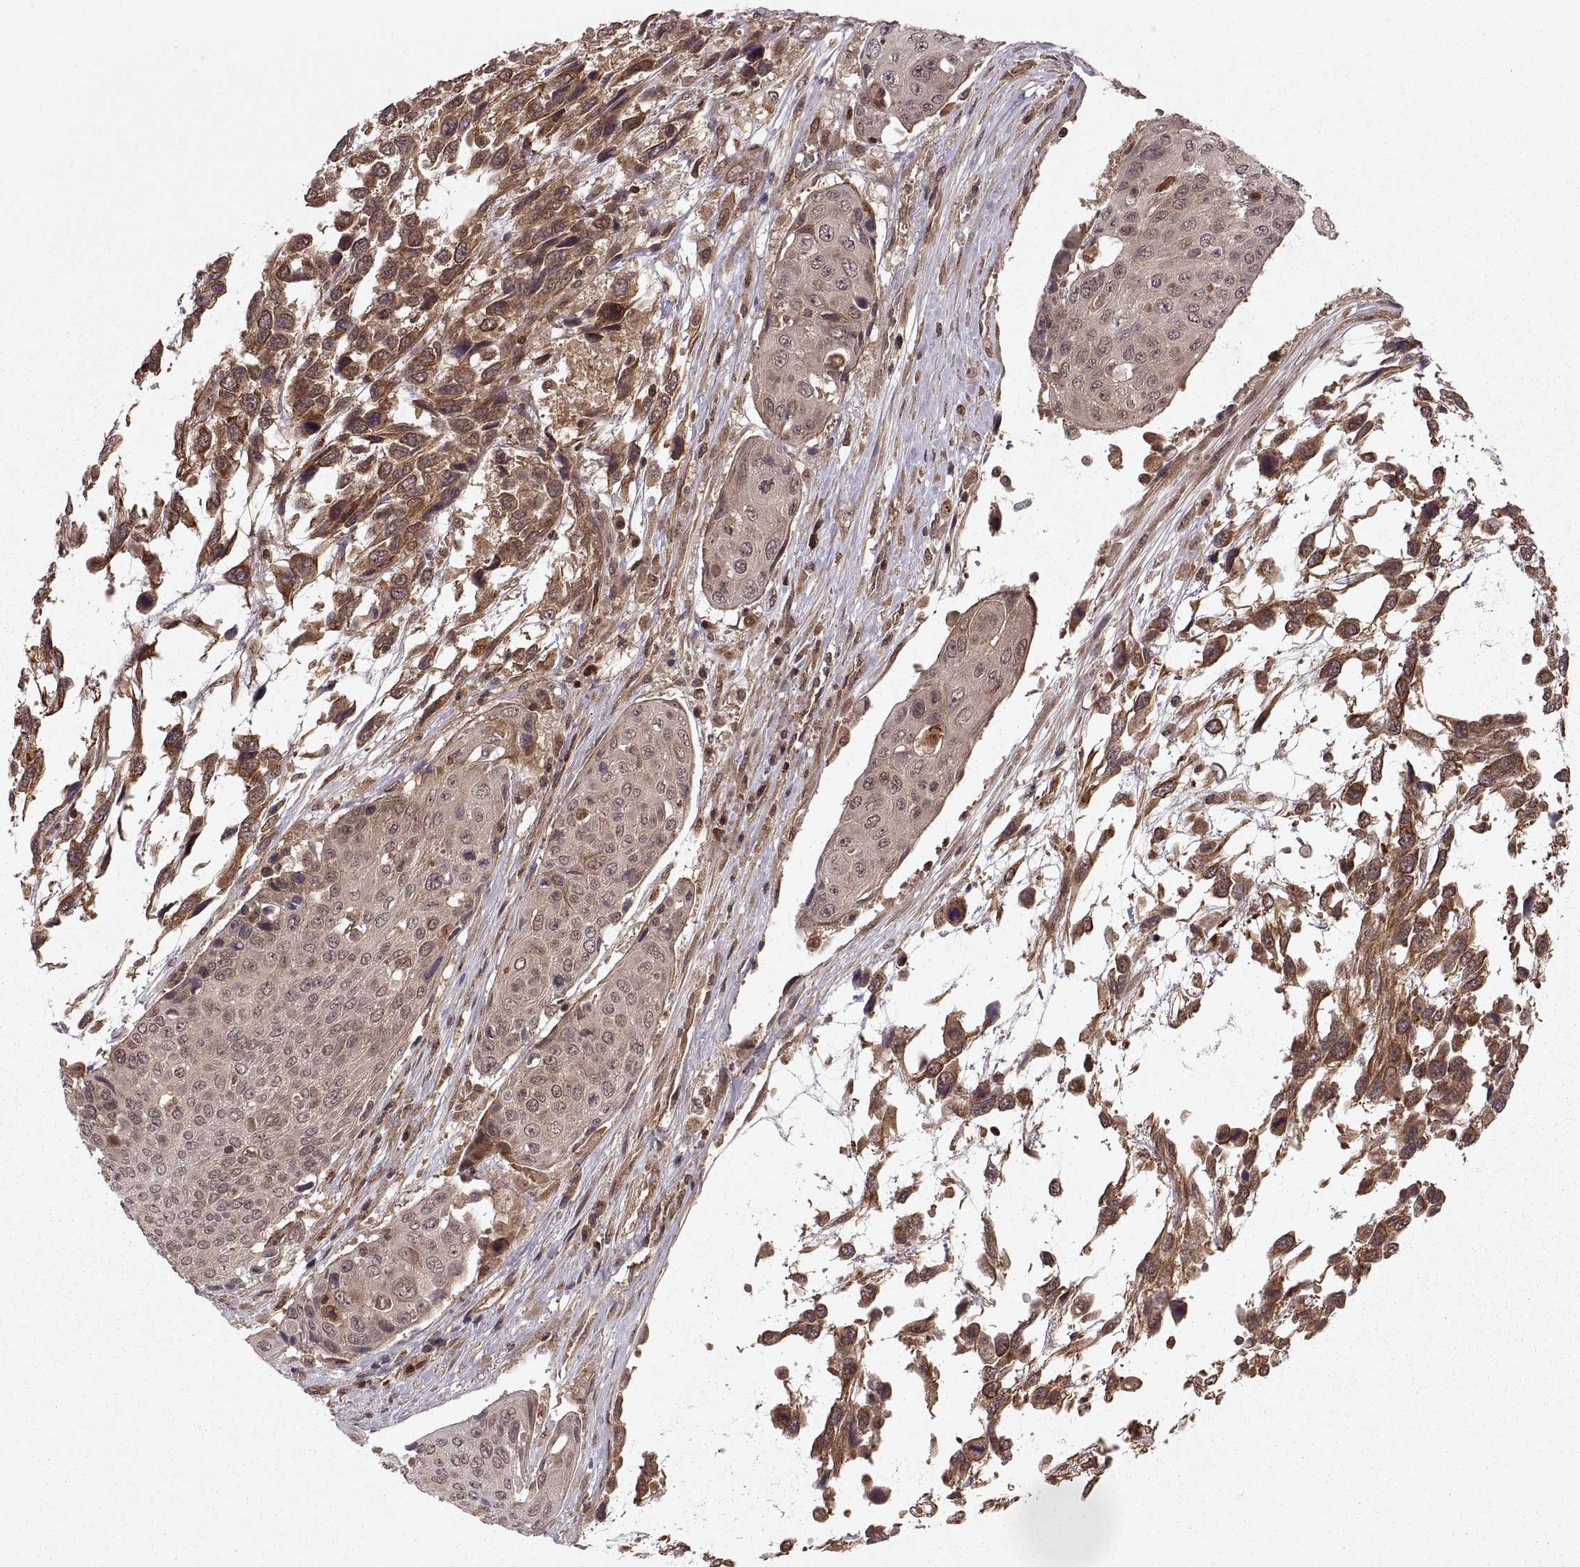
{"staining": {"intensity": "weak", "quantity": "<25%", "location": "cytoplasmic/membranous"}, "tissue": "urothelial cancer", "cell_type": "Tumor cells", "image_type": "cancer", "snomed": [{"axis": "morphology", "description": "Urothelial carcinoma, High grade"}, {"axis": "topography", "description": "Urinary bladder"}], "caption": "Tumor cells show no significant protein positivity in urothelial cancer.", "gene": "DEDD", "patient": {"sex": "female", "age": 70}}